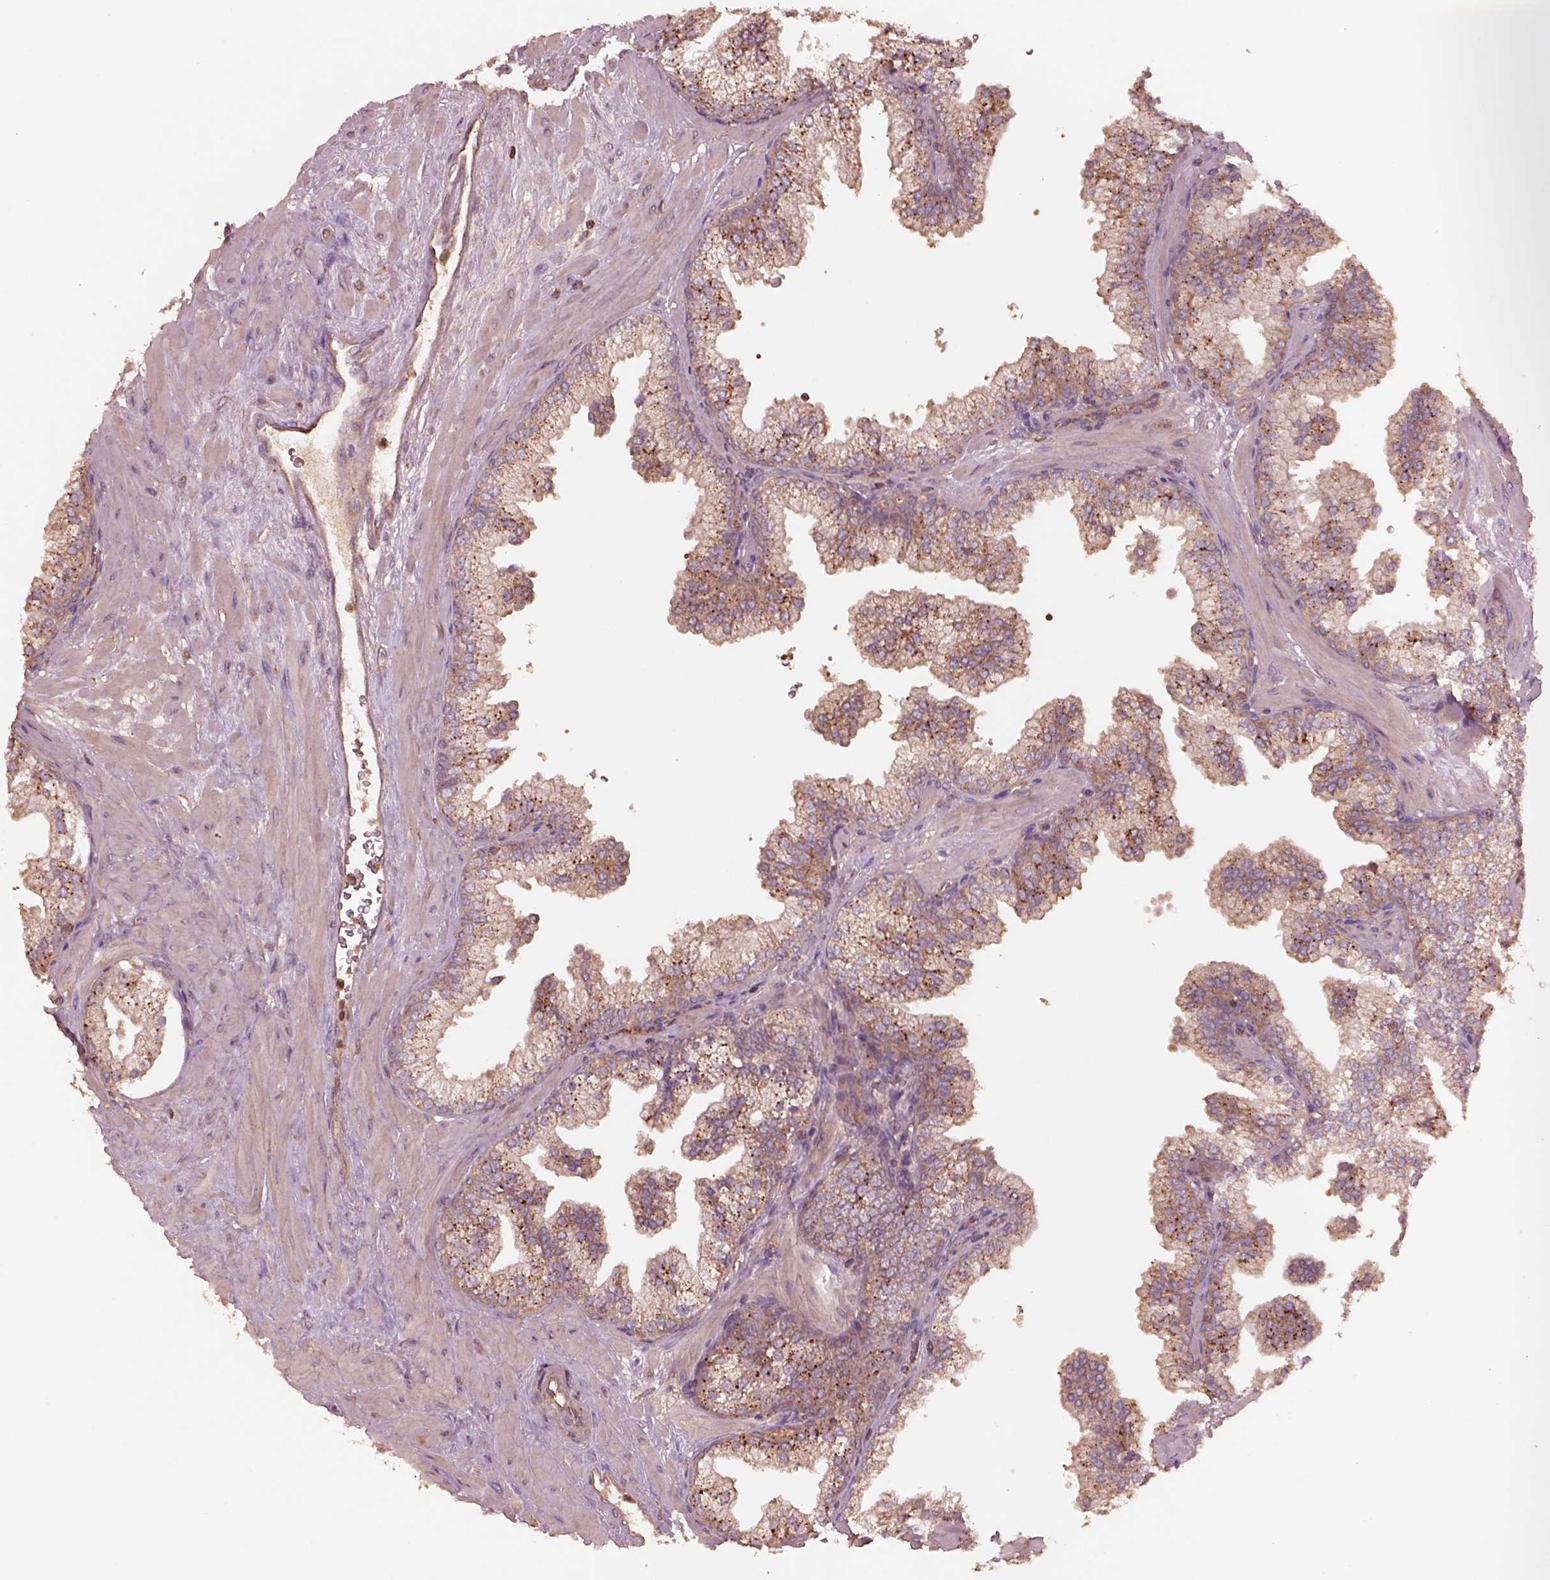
{"staining": {"intensity": "weak", "quantity": ">75%", "location": "cytoplasmic/membranous"}, "tissue": "prostate", "cell_type": "Glandular cells", "image_type": "normal", "snomed": [{"axis": "morphology", "description": "Normal tissue, NOS"}, {"axis": "topography", "description": "Prostate"}, {"axis": "topography", "description": "Peripheral nerve tissue"}], "caption": "High-power microscopy captured an IHC image of unremarkable prostate, revealing weak cytoplasmic/membranous positivity in approximately >75% of glandular cells. (Stains: DAB in brown, nuclei in blue, Microscopy: brightfield microscopy at high magnification).", "gene": "TRADD", "patient": {"sex": "male", "age": 61}}